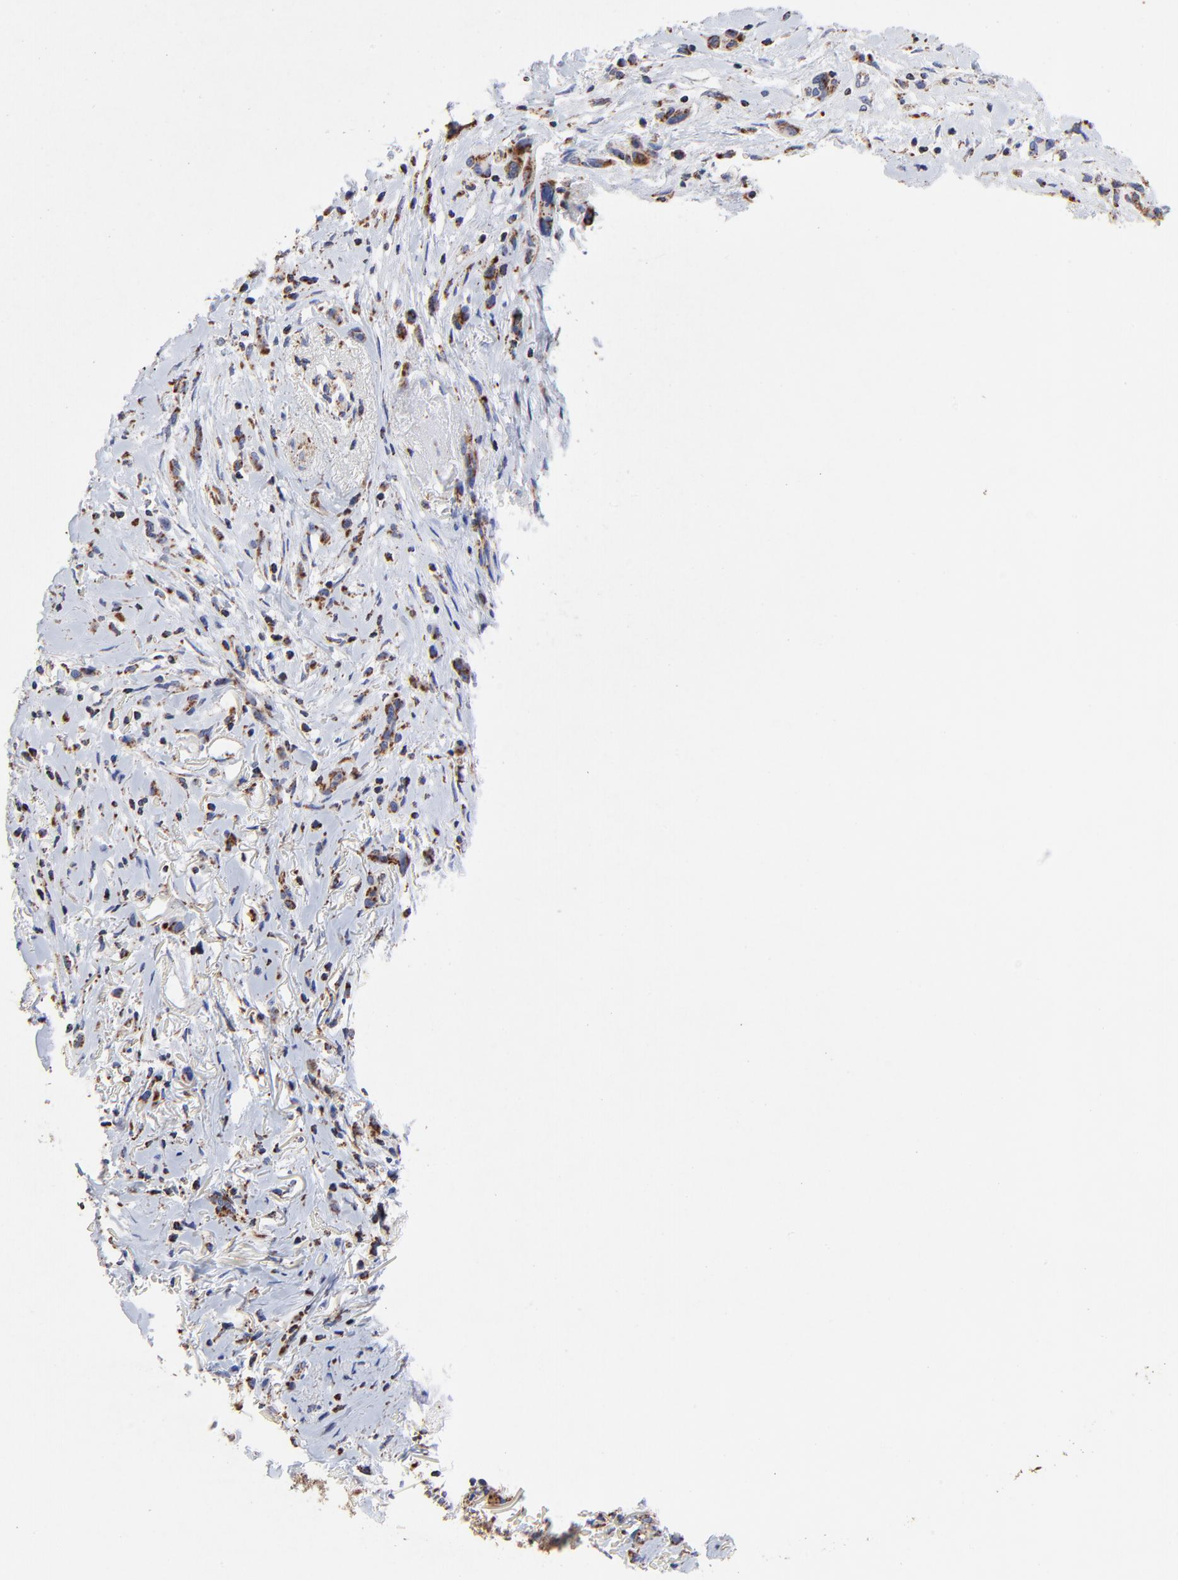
{"staining": {"intensity": "moderate", "quantity": ">75%", "location": "cytoplasmic/membranous"}, "tissue": "melanoma", "cell_type": "Tumor cells", "image_type": "cancer", "snomed": [{"axis": "morphology", "description": "Malignant melanoma, NOS"}, {"axis": "topography", "description": "Skin"}], "caption": "About >75% of tumor cells in malignant melanoma demonstrate moderate cytoplasmic/membranous protein positivity as visualized by brown immunohistochemical staining.", "gene": "SSBP1", "patient": {"sex": "male", "age": 91}}